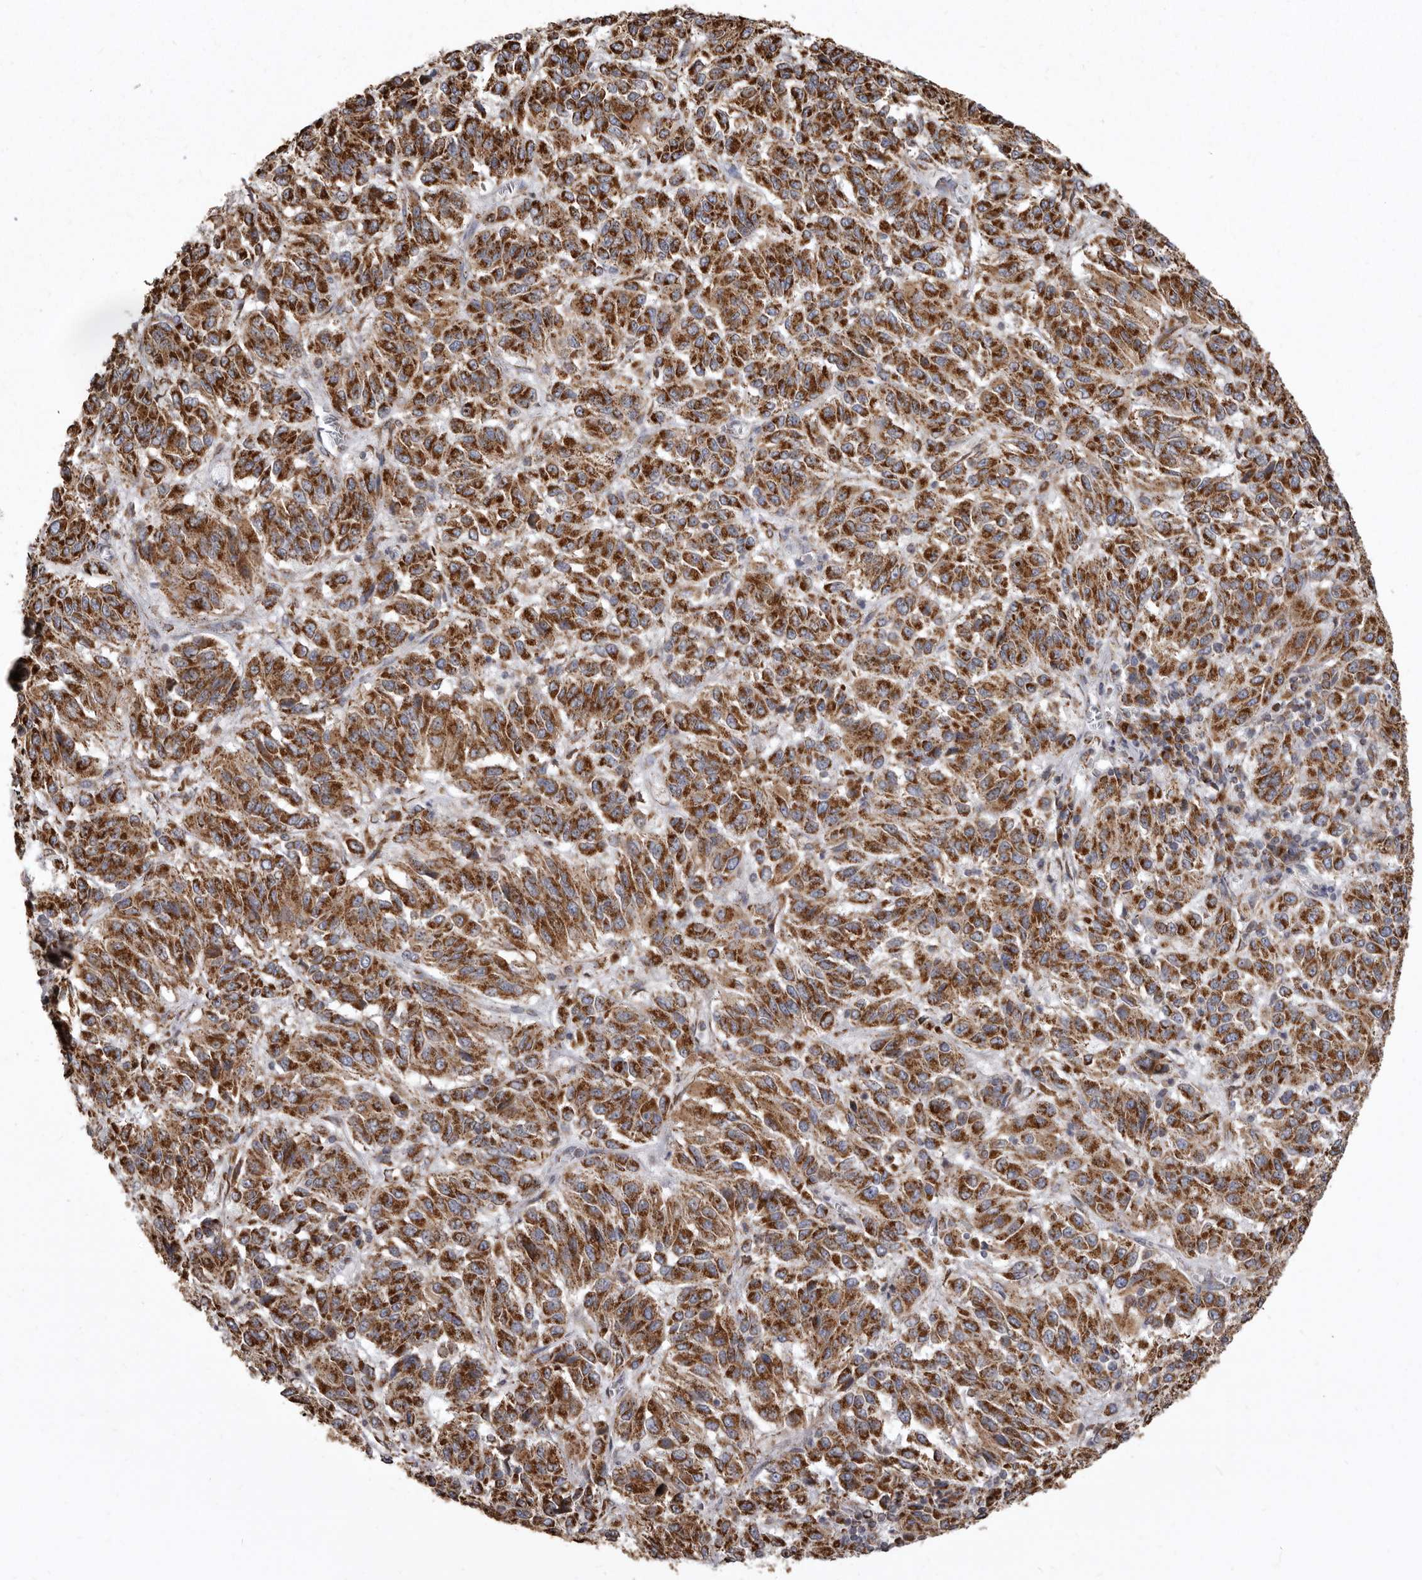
{"staining": {"intensity": "strong", "quantity": ">75%", "location": "cytoplasmic/membranous"}, "tissue": "melanoma", "cell_type": "Tumor cells", "image_type": "cancer", "snomed": [{"axis": "morphology", "description": "Malignant melanoma, Metastatic site"}, {"axis": "topography", "description": "Lung"}], "caption": "A high-resolution photomicrograph shows immunohistochemistry staining of melanoma, which reveals strong cytoplasmic/membranous positivity in about >75% of tumor cells. Using DAB (3,3'-diaminobenzidine) (brown) and hematoxylin (blue) stains, captured at high magnification using brightfield microscopy.", "gene": "CDK5RAP3", "patient": {"sex": "male", "age": 64}}